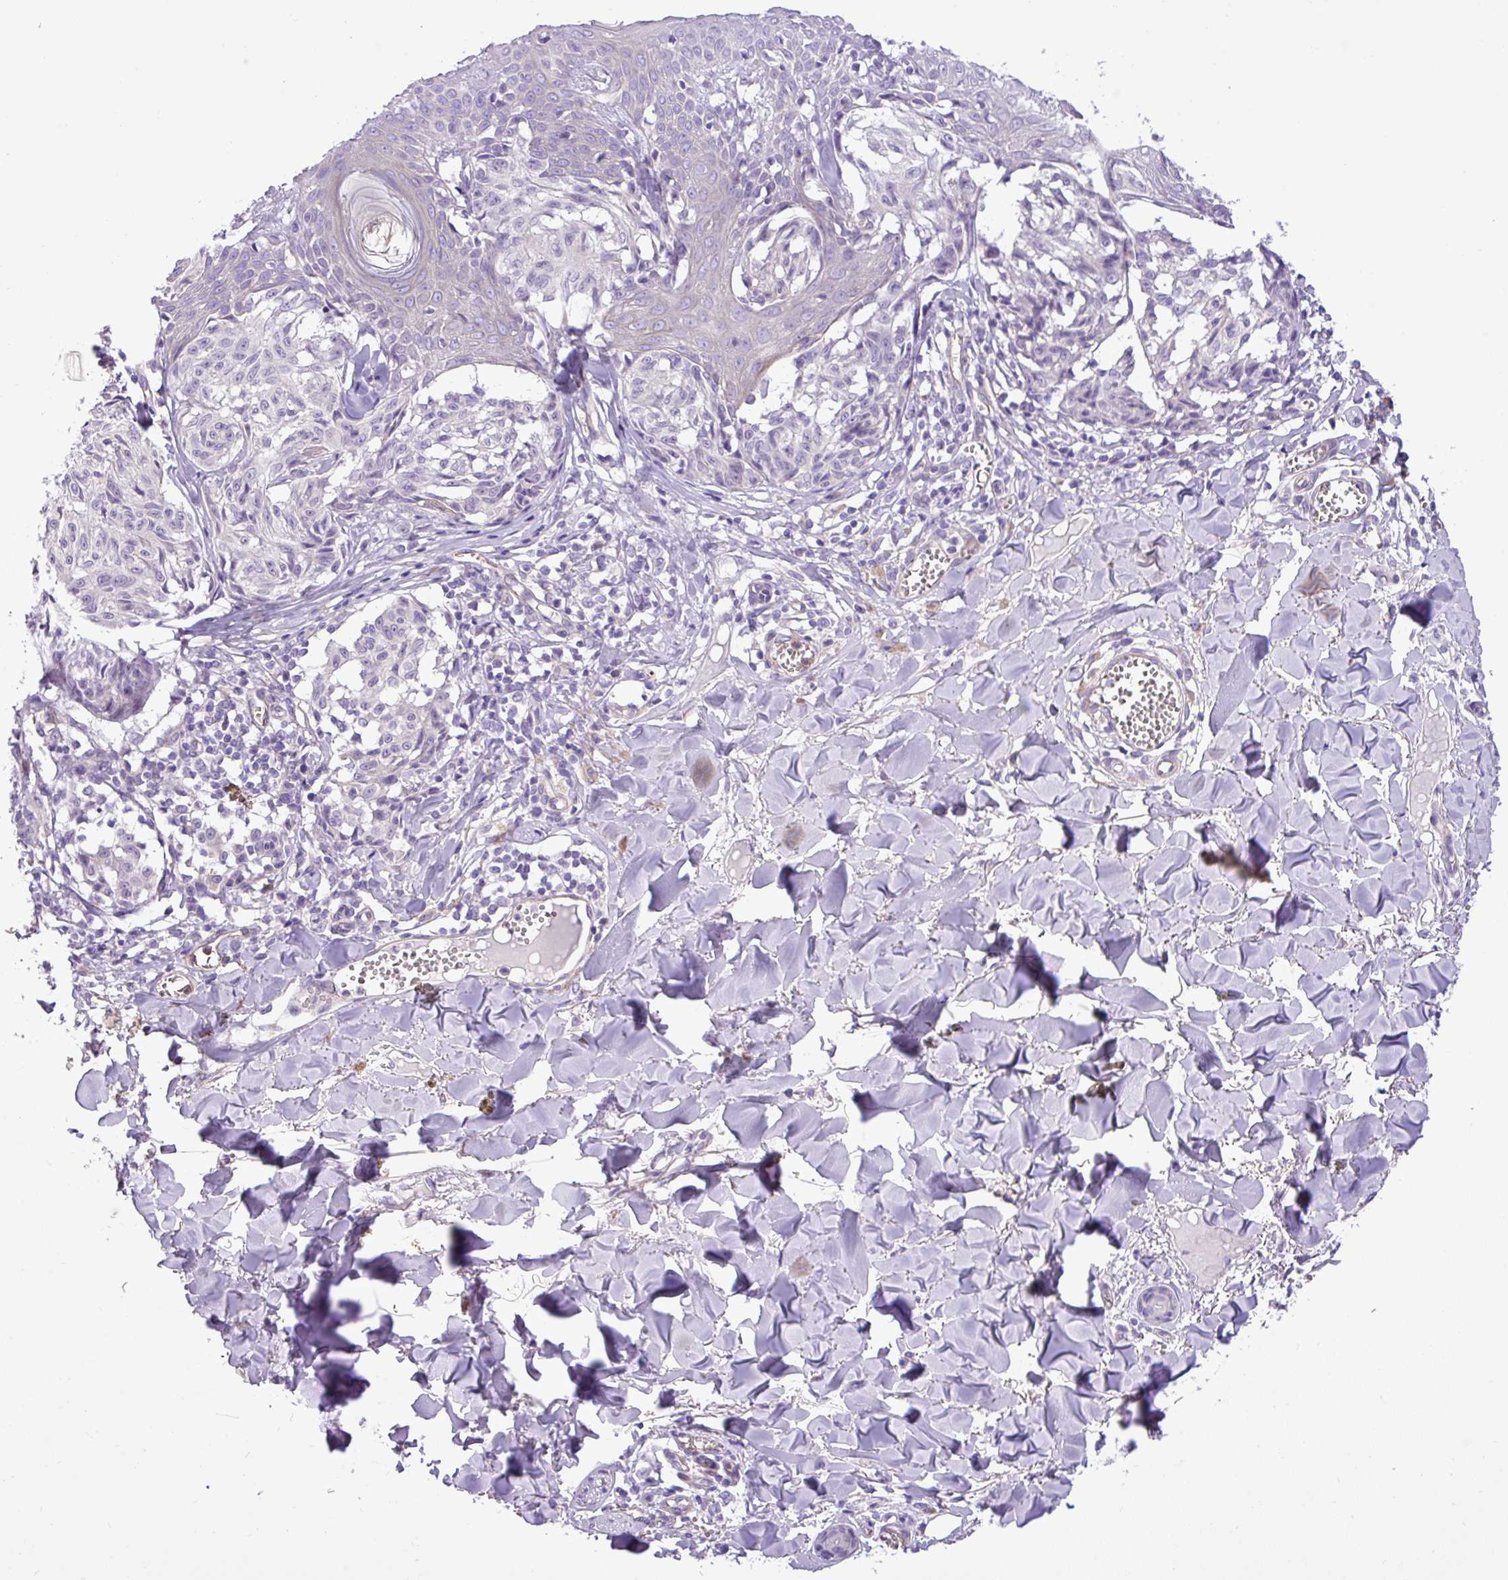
{"staining": {"intensity": "negative", "quantity": "none", "location": "none"}, "tissue": "melanoma", "cell_type": "Tumor cells", "image_type": "cancer", "snomed": [{"axis": "morphology", "description": "Malignant melanoma, NOS"}, {"axis": "topography", "description": "Skin"}], "caption": "An immunohistochemistry image of malignant melanoma is shown. There is no staining in tumor cells of malignant melanoma.", "gene": "C11orf91", "patient": {"sex": "female", "age": 43}}